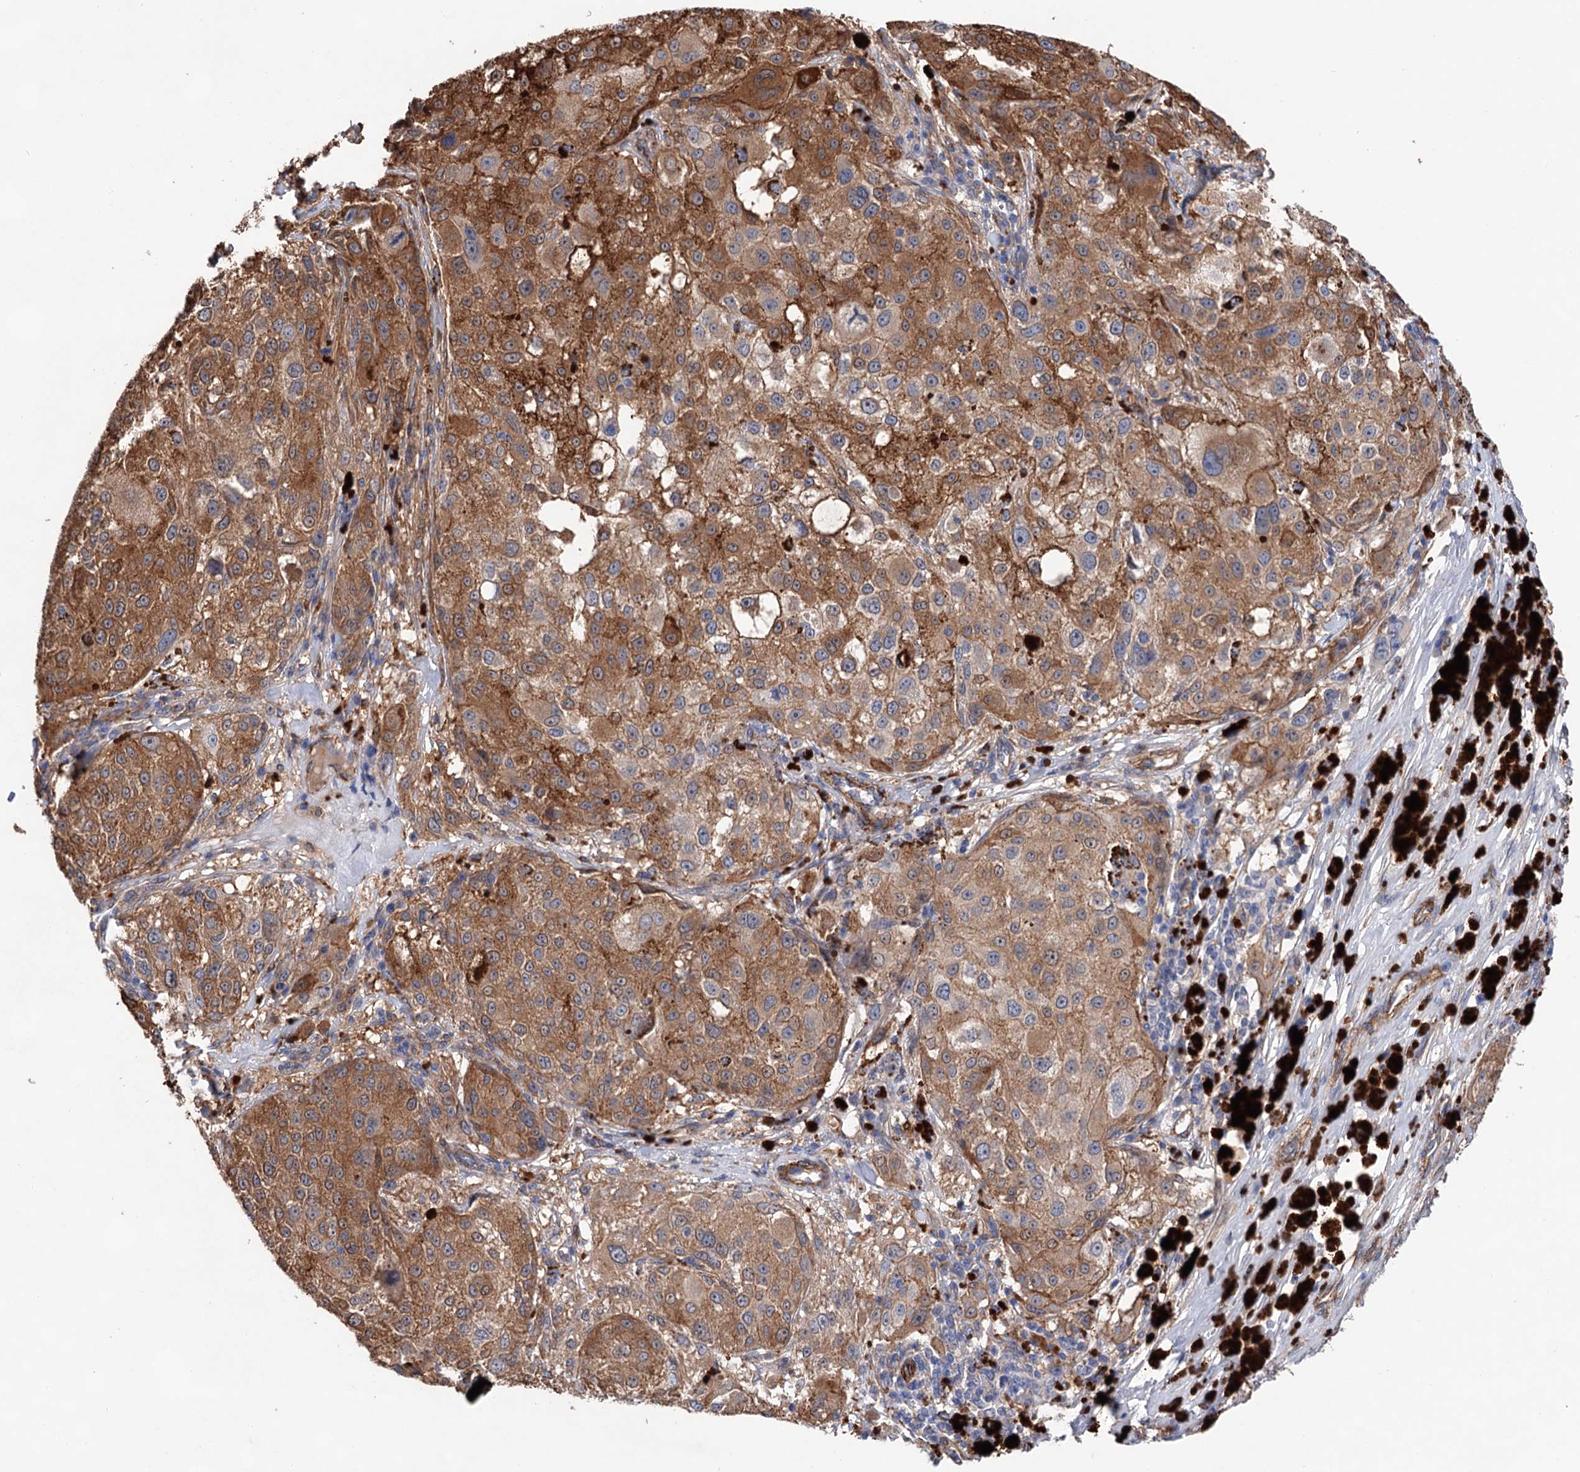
{"staining": {"intensity": "moderate", "quantity": ">75%", "location": "cytoplasmic/membranous"}, "tissue": "melanoma", "cell_type": "Tumor cells", "image_type": "cancer", "snomed": [{"axis": "morphology", "description": "Necrosis, NOS"}, {"axis": "morphology", "description": "Malignant melanoma, NOS"}, {"axis": "topography", "description": "Skin"}], "caption": "The immunohistochemical stain highlights moderate cytoplasmic/membranous staining in tumor cells of malignant melanoma tissue.", "gene": "TMTC3", "patient": {"sex": "female", "age": 87}}